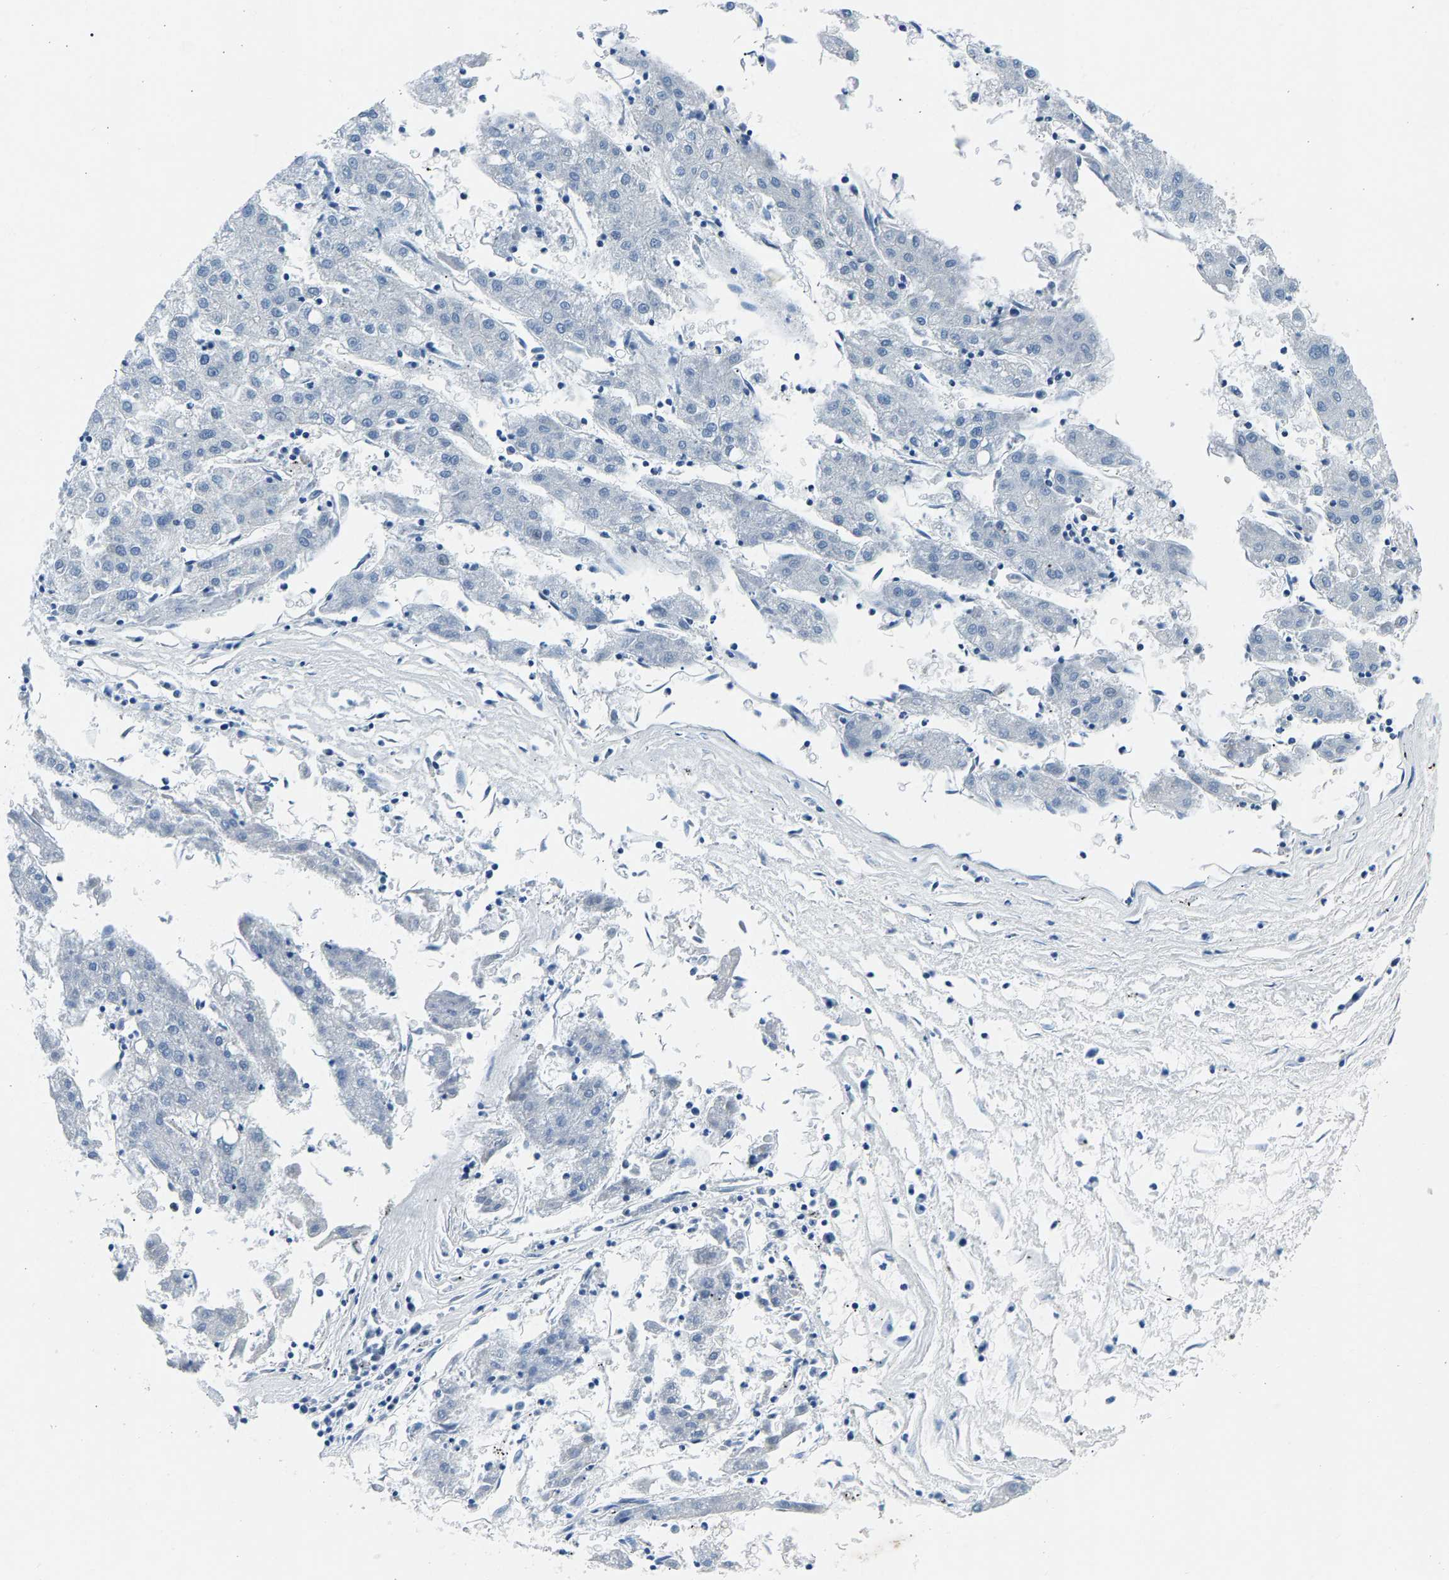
{"staining": {"intensity": "negative", "quantity": "none", "location": "none"}, "tissue": "liver cancer", "cell_type": "Tumor cells", "image_type": "cancer", "snomed": [{"axis": "morphology", "description": "Carcinoma, Hepatocellular, NOS"}, {"axis": "topography", "description": "Liver"}], "caption": "The photomicrograph exhibits no significant staining in tumor cells of liver hepatocellular carcinoma.", "gene": "ATF2", "patient": {"sex": "male", "age": 72}}